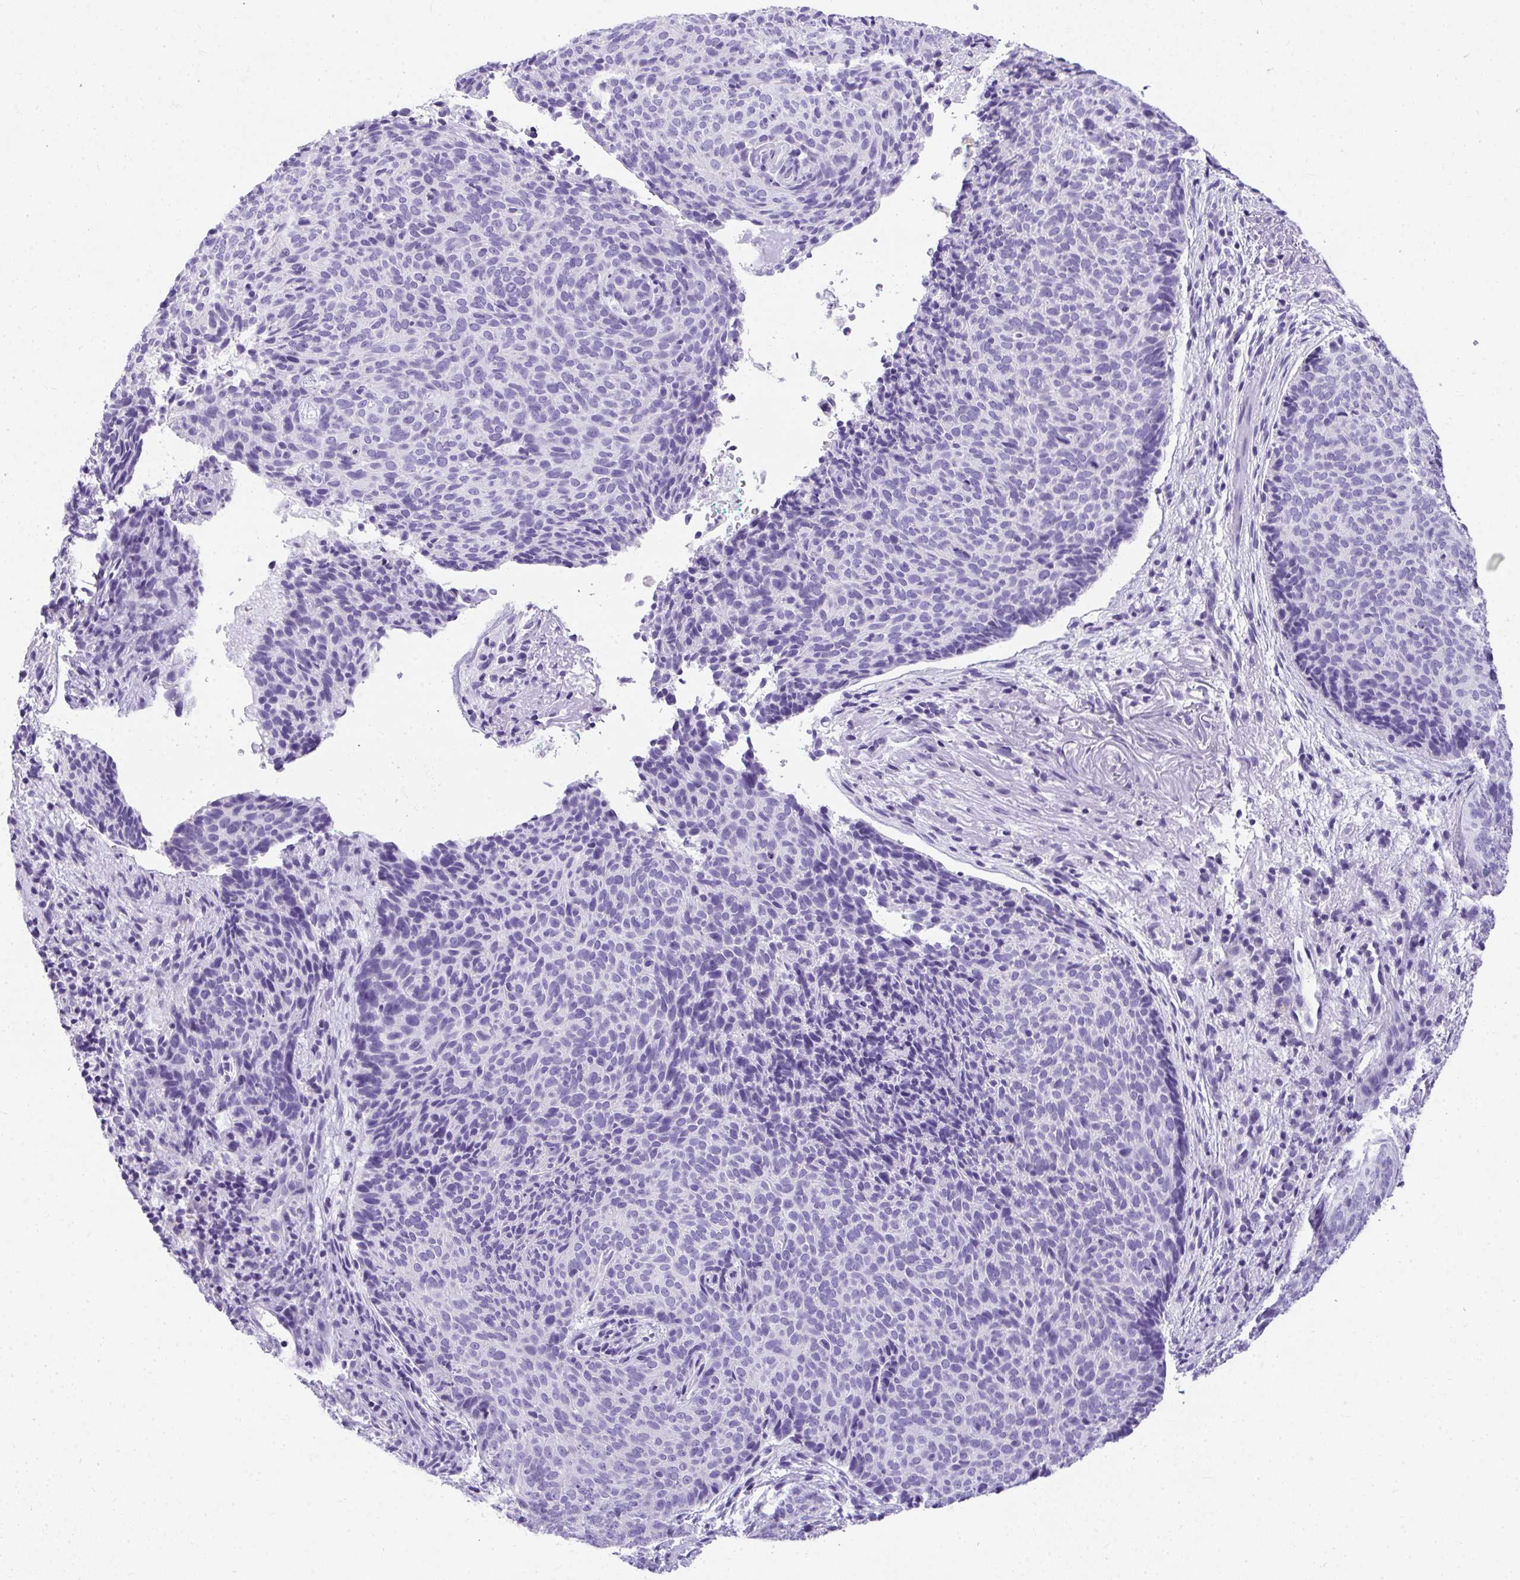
{"staining": {"intensity": "negative", "quantity": "none", "location": "none"}, "tissue": "skin cancer", "cell_type": "Tumor cells", "image_type": "cancer", "snomed": [{"axis": "morphology", "description": "Basal cell carcinoma"}, {"axis": "topography", "description": "Skin"}, {"axis": "topography", "description": "Skin of head"}], "caption": "Basal cell carcinoma (skin) was stained to show a protein in brown. There is no significant staining in tumor cells. (IHC, brightfield microscopy, high magnification).", "gene": "AVIL", "patient": {"sex": "female", "age": 92}}